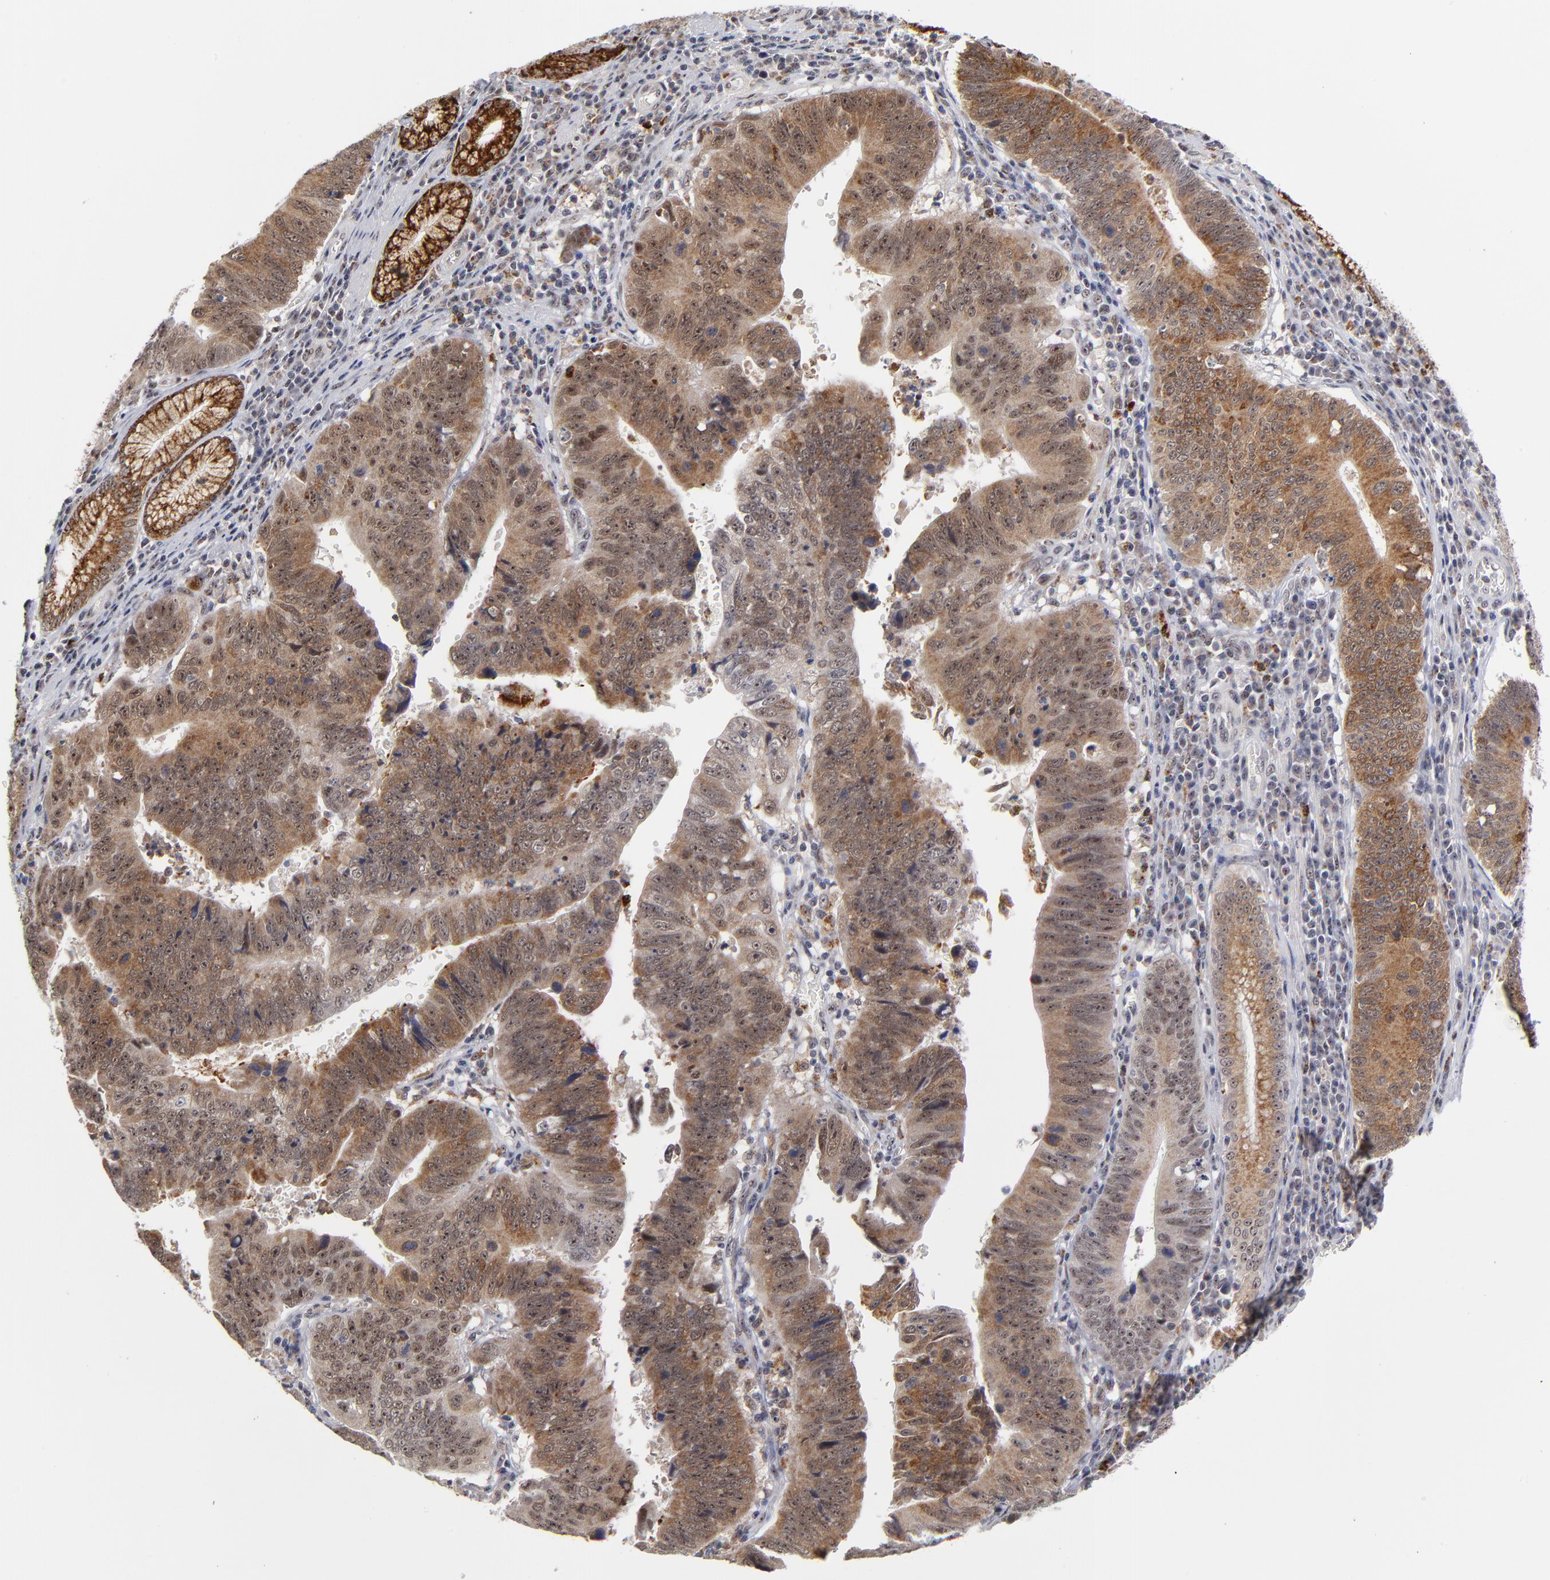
{"staining": {"intensity": "moderate", "quantity": ">75%", "location": "cytoplasmic/membranous"}, "tissue": "stomach cancer", "cell_type": "Tumor cells", "image_type": "cancer", "snomed": [{"axis": "morphology", "description": "Adenocarcinoma, NOS"}, {"axis": "topography", "description": "Stomach"}], "caption": "Protein expression analysis of stomach cancer exhibits moderate cytoplasmic/membranous expression in about >75% of tumor cells.", "gene": "ZNF419", "patient": {"sex": "male", "age": 59}}